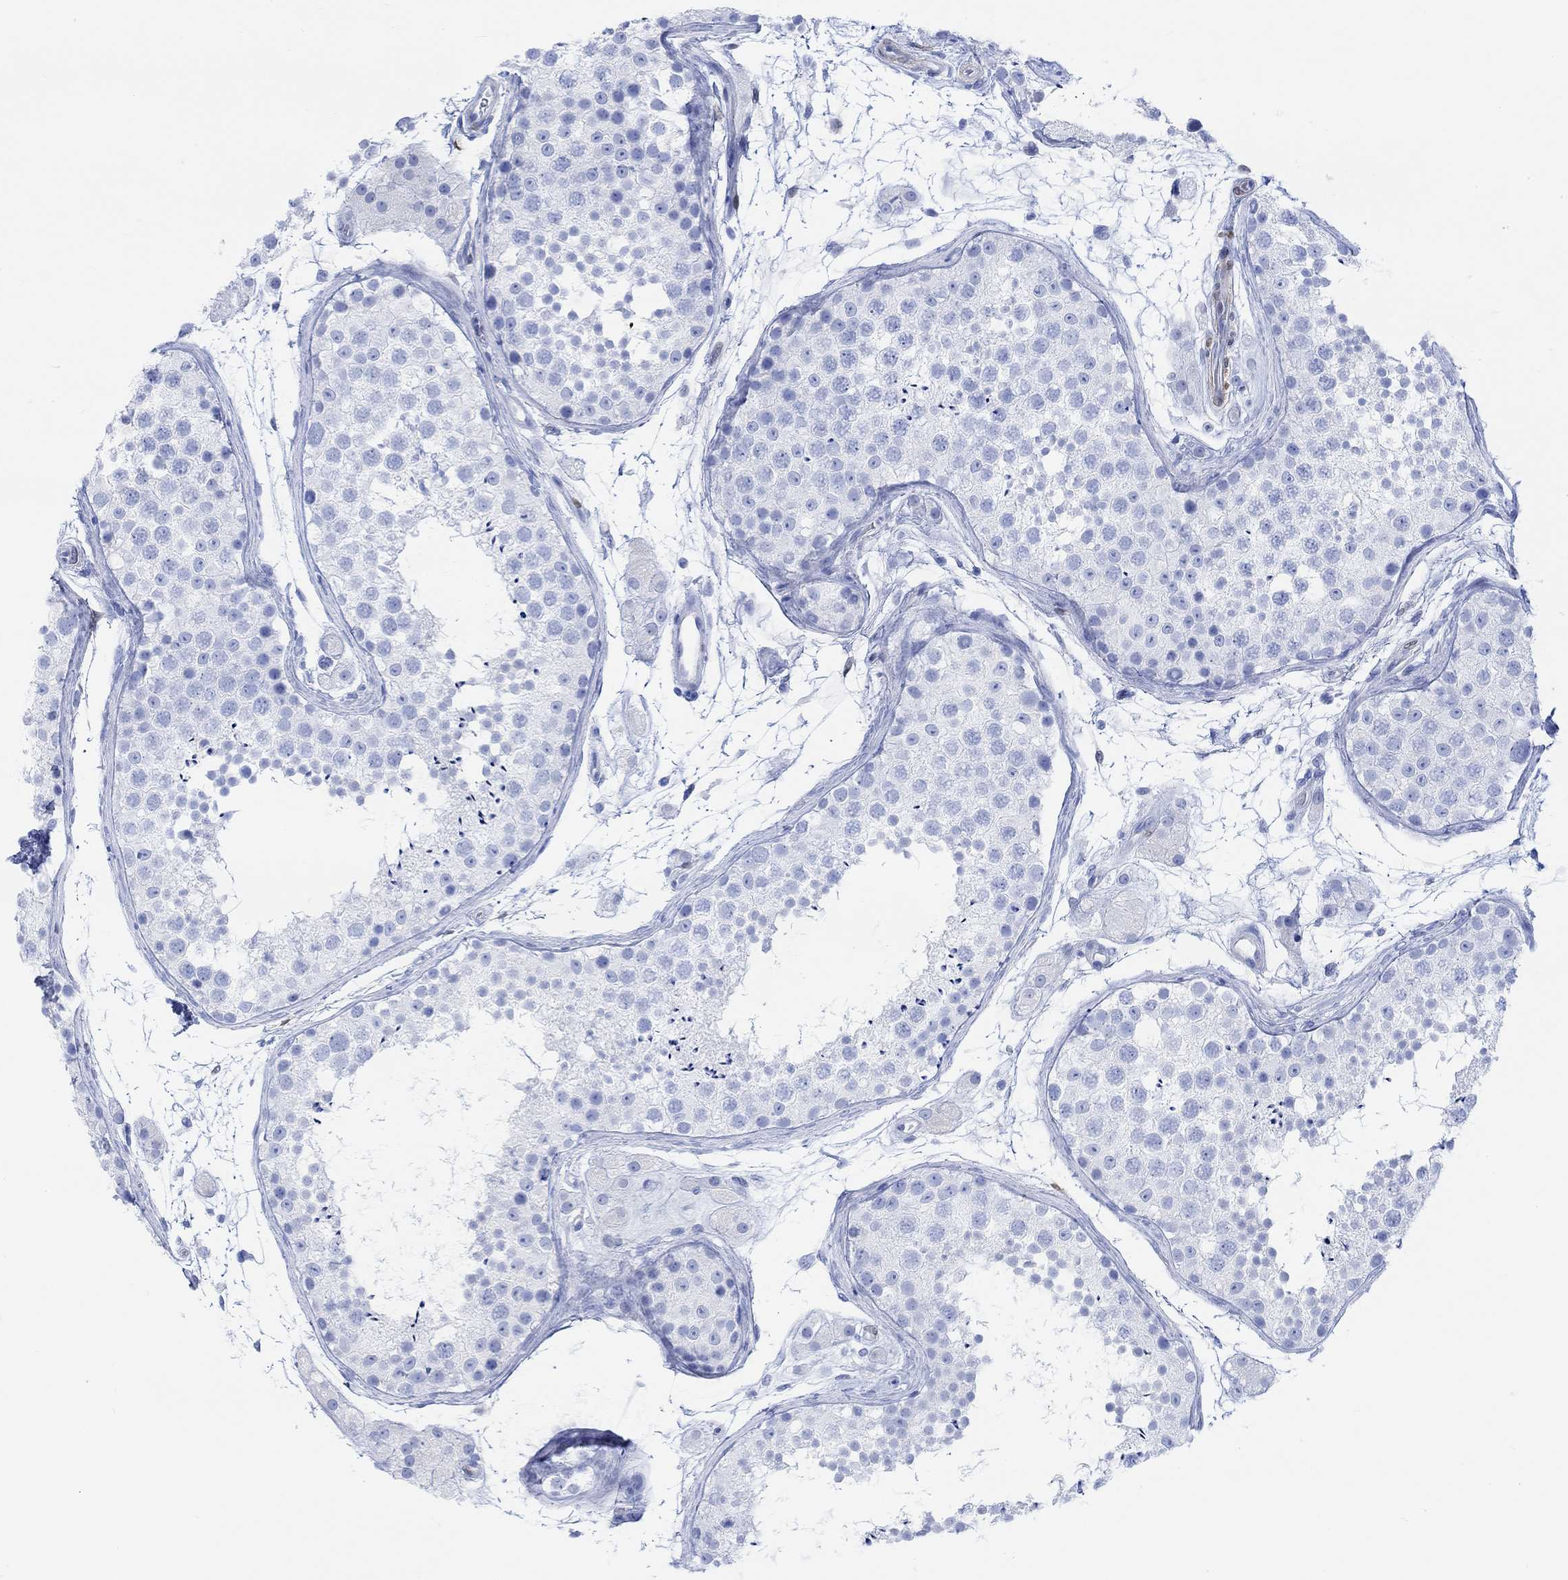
{"staining": {"intensity": "negative", "quantity": "none", "location": "none"}, "tissue": "testis", "cell_type": "Cells in seminiferous ducts", "image_type": "normal", "snomed": [{"axis": "morphology", "description": "Normal tissue, NOS"}, {"axis": "topography", "description": "Testis"}], "caption": "IHC of normal testis demonstrates no expression in cells in seminiferous ducts.", "gene": "TPPP3", "patient": {"sex": "male", "age": 41}}